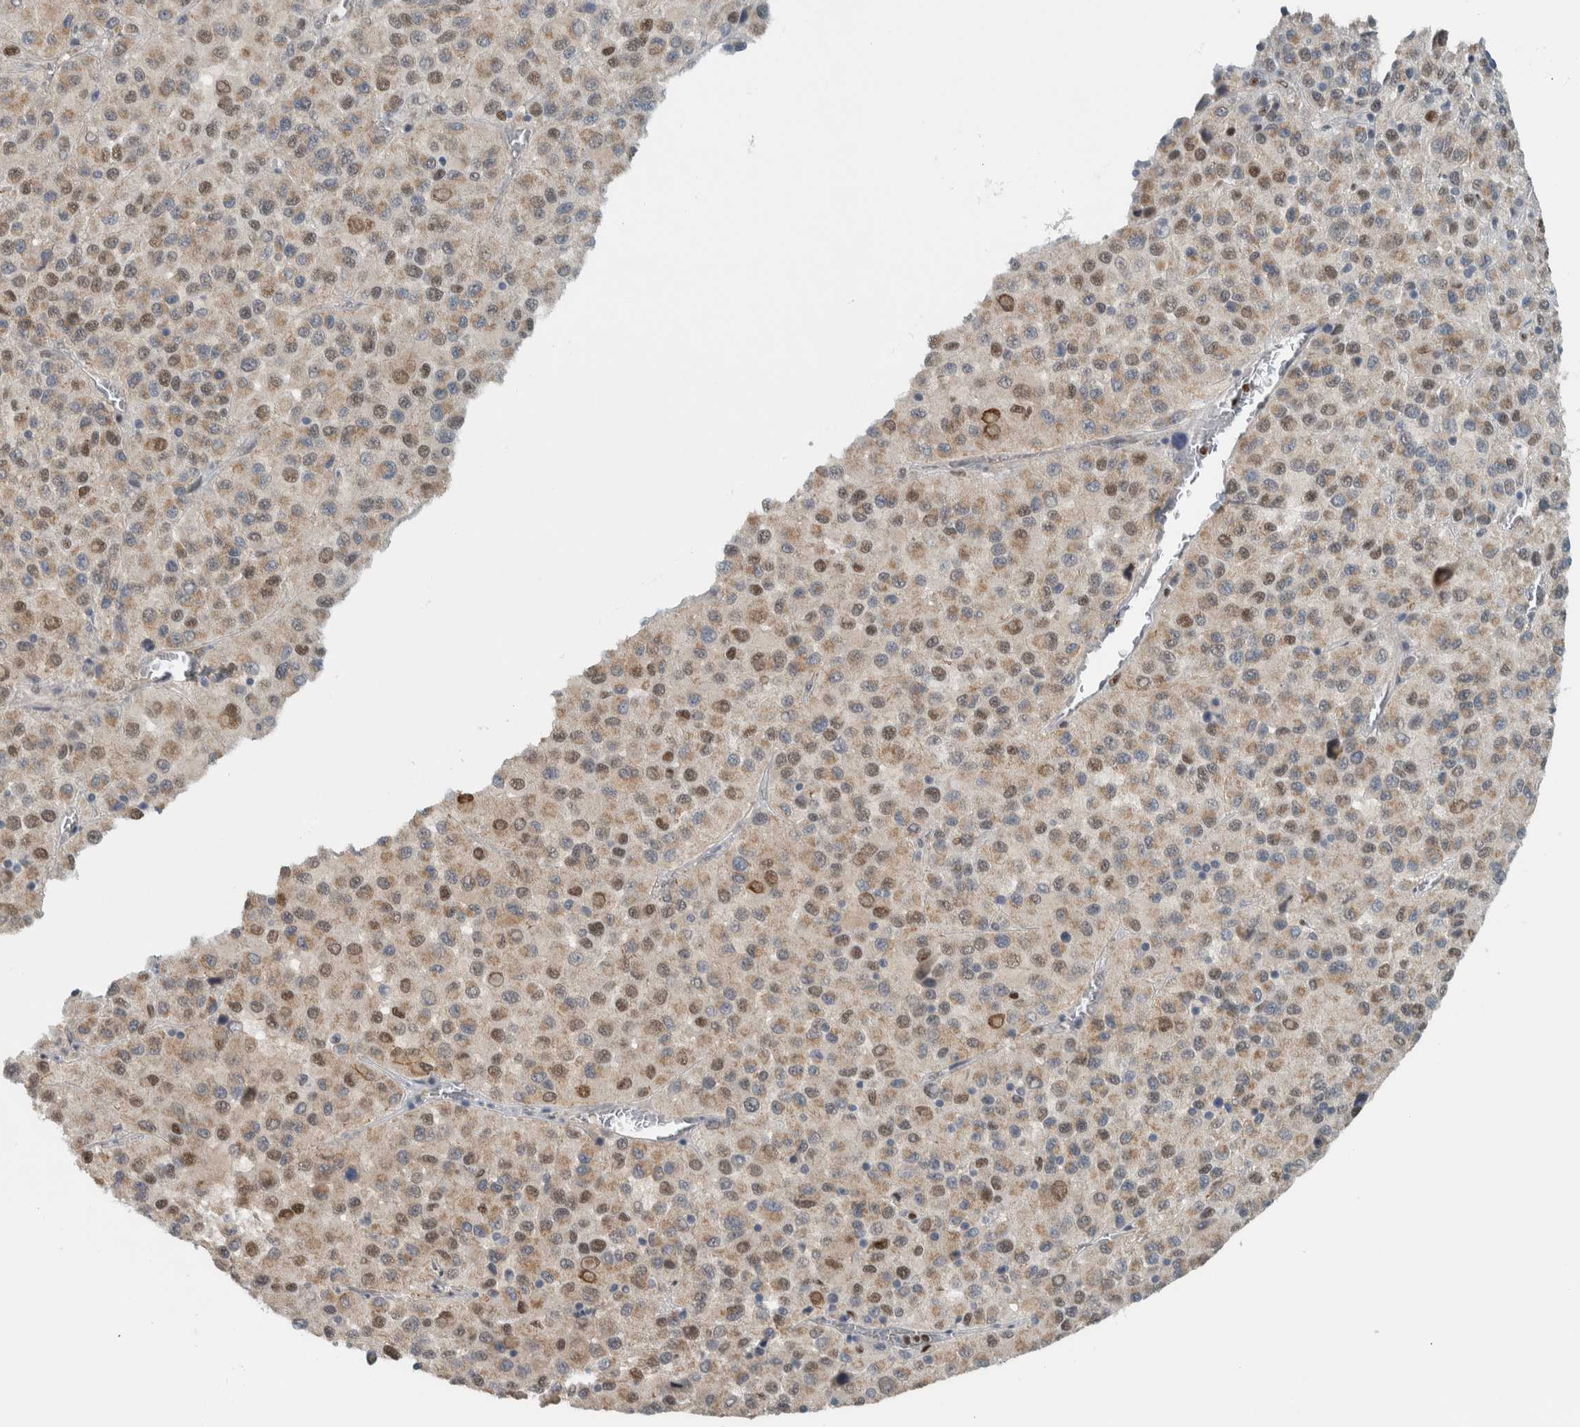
{"staining": {"intensity": "weak", "quantity": ">75%", "location": "cytoplasmic/membranous,nuclear"}, "tissue": "melanoma", "cell_type": "Tumor cells", "image_type": "cancer", "snomed": [{"axis": "morphology", "description": "Malignant melanoma, Metastatic site"}, {"axis": "topography", "description": "Lung"}], "caption": "A brown stain labels weak cytoplasmic/membranous and nuclear staining of a protein in human malignant melanoma (metastatic site) tumor cells.", "gene": "ADPRM", "patient": {"sex": "male", "age": 64}}